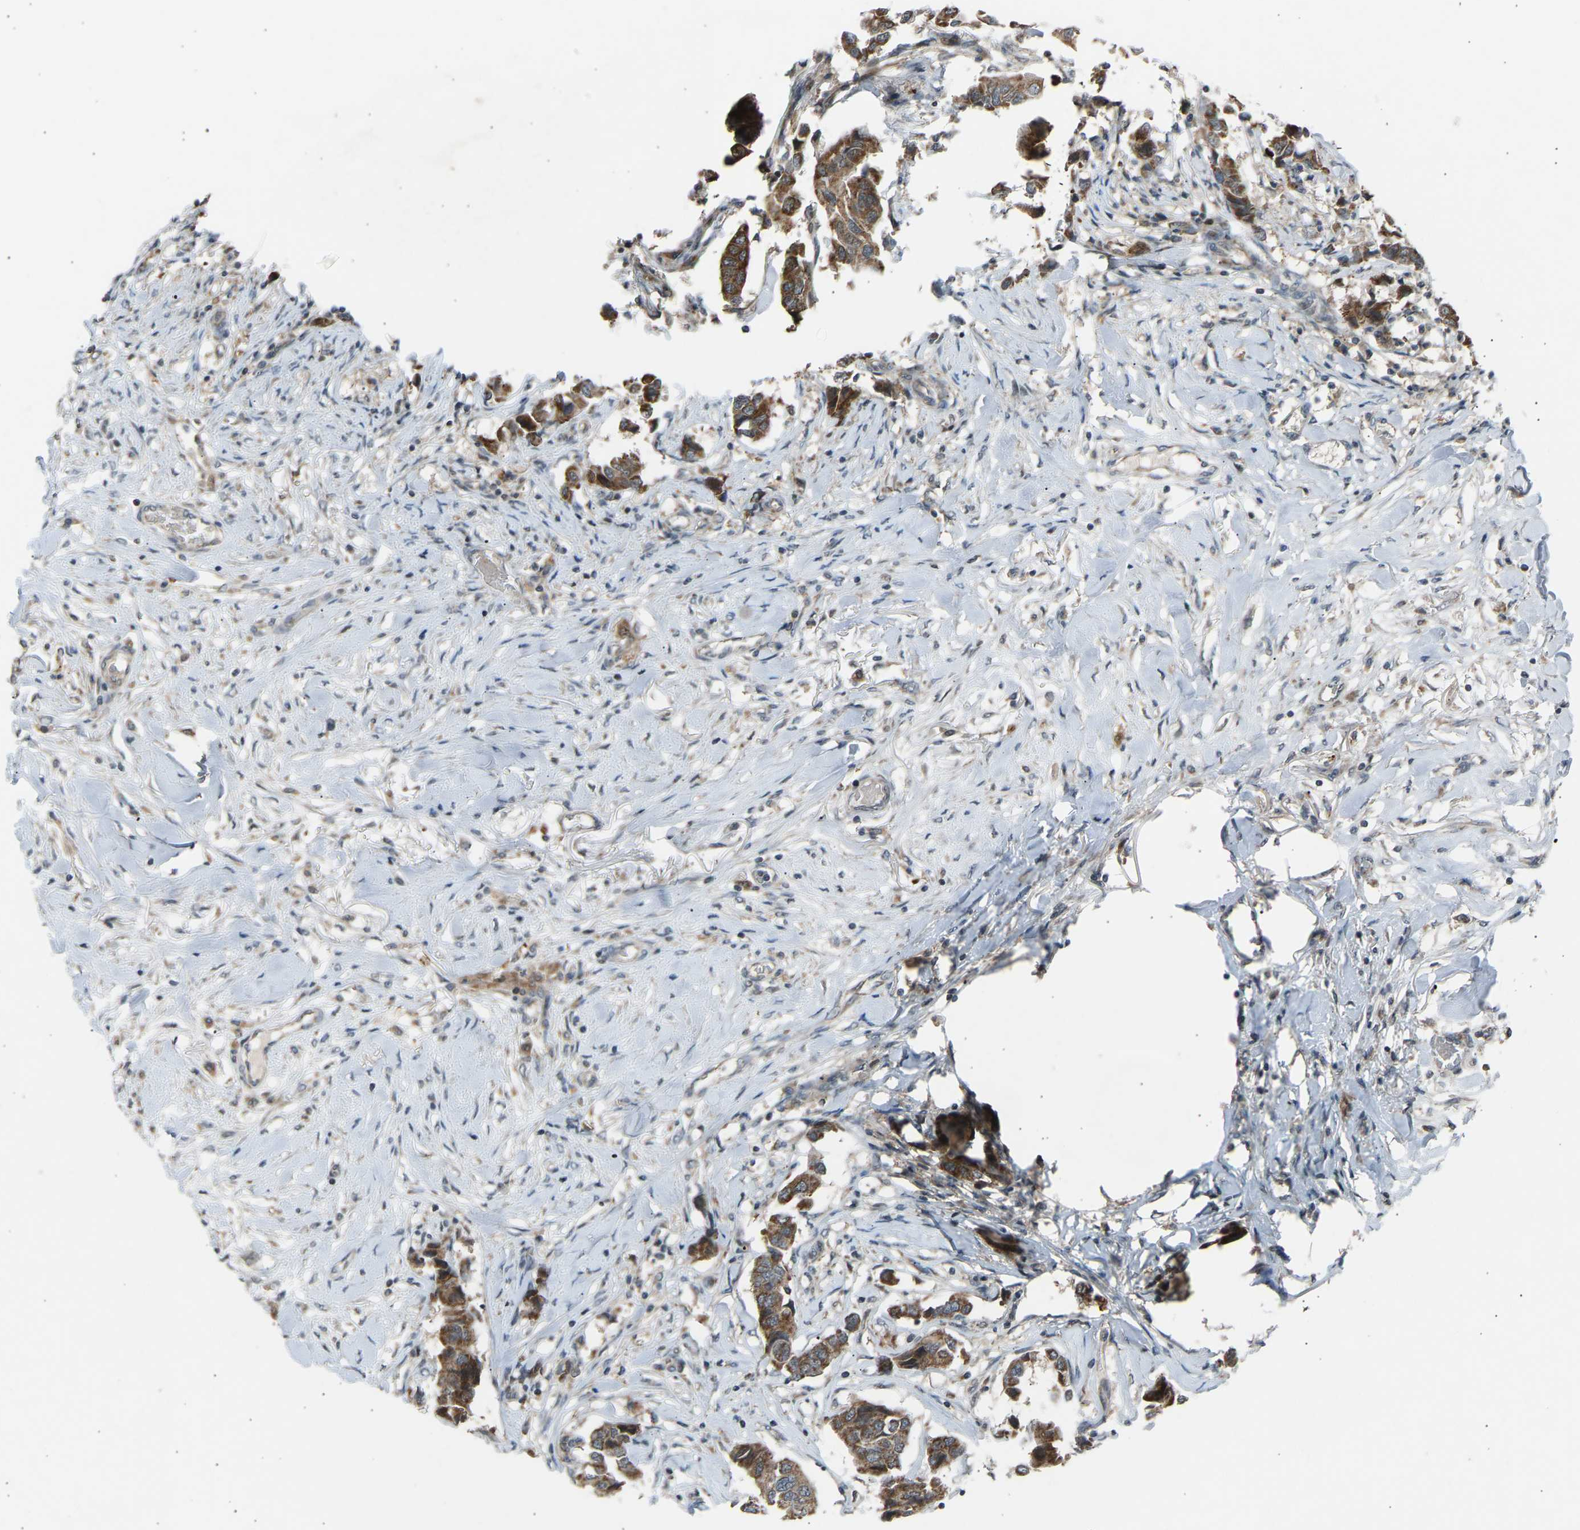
{"staining": {"intensity": "moderate", "quantity": ">75%", "location": "cytoplasmic/membranous"}, "tissue": "breast cancer", "cell_type": "Tumor cells", "image_type": "cancer", "snomed": [{"axis": "morphology", "description": "Duct carcinoma"}, {"axis": "topography", "description": "Breast"}], "caption": "IHC staining of breast cancer (invasive ductal carcinoma), which reveals medium levels of moderate cytoplasmic/membranous positivity in approximately >75% of tumor cells indicating moderate cytoplasmic/membranous protein expression. The staining was performed using DAB (3,3'-diaminobenzidine) (brown) for protein detection and nuclei were counterstained in hematoxylin (blue).", "gene": "SLIRP", "patient": {"sex": "female", "age": 80}}